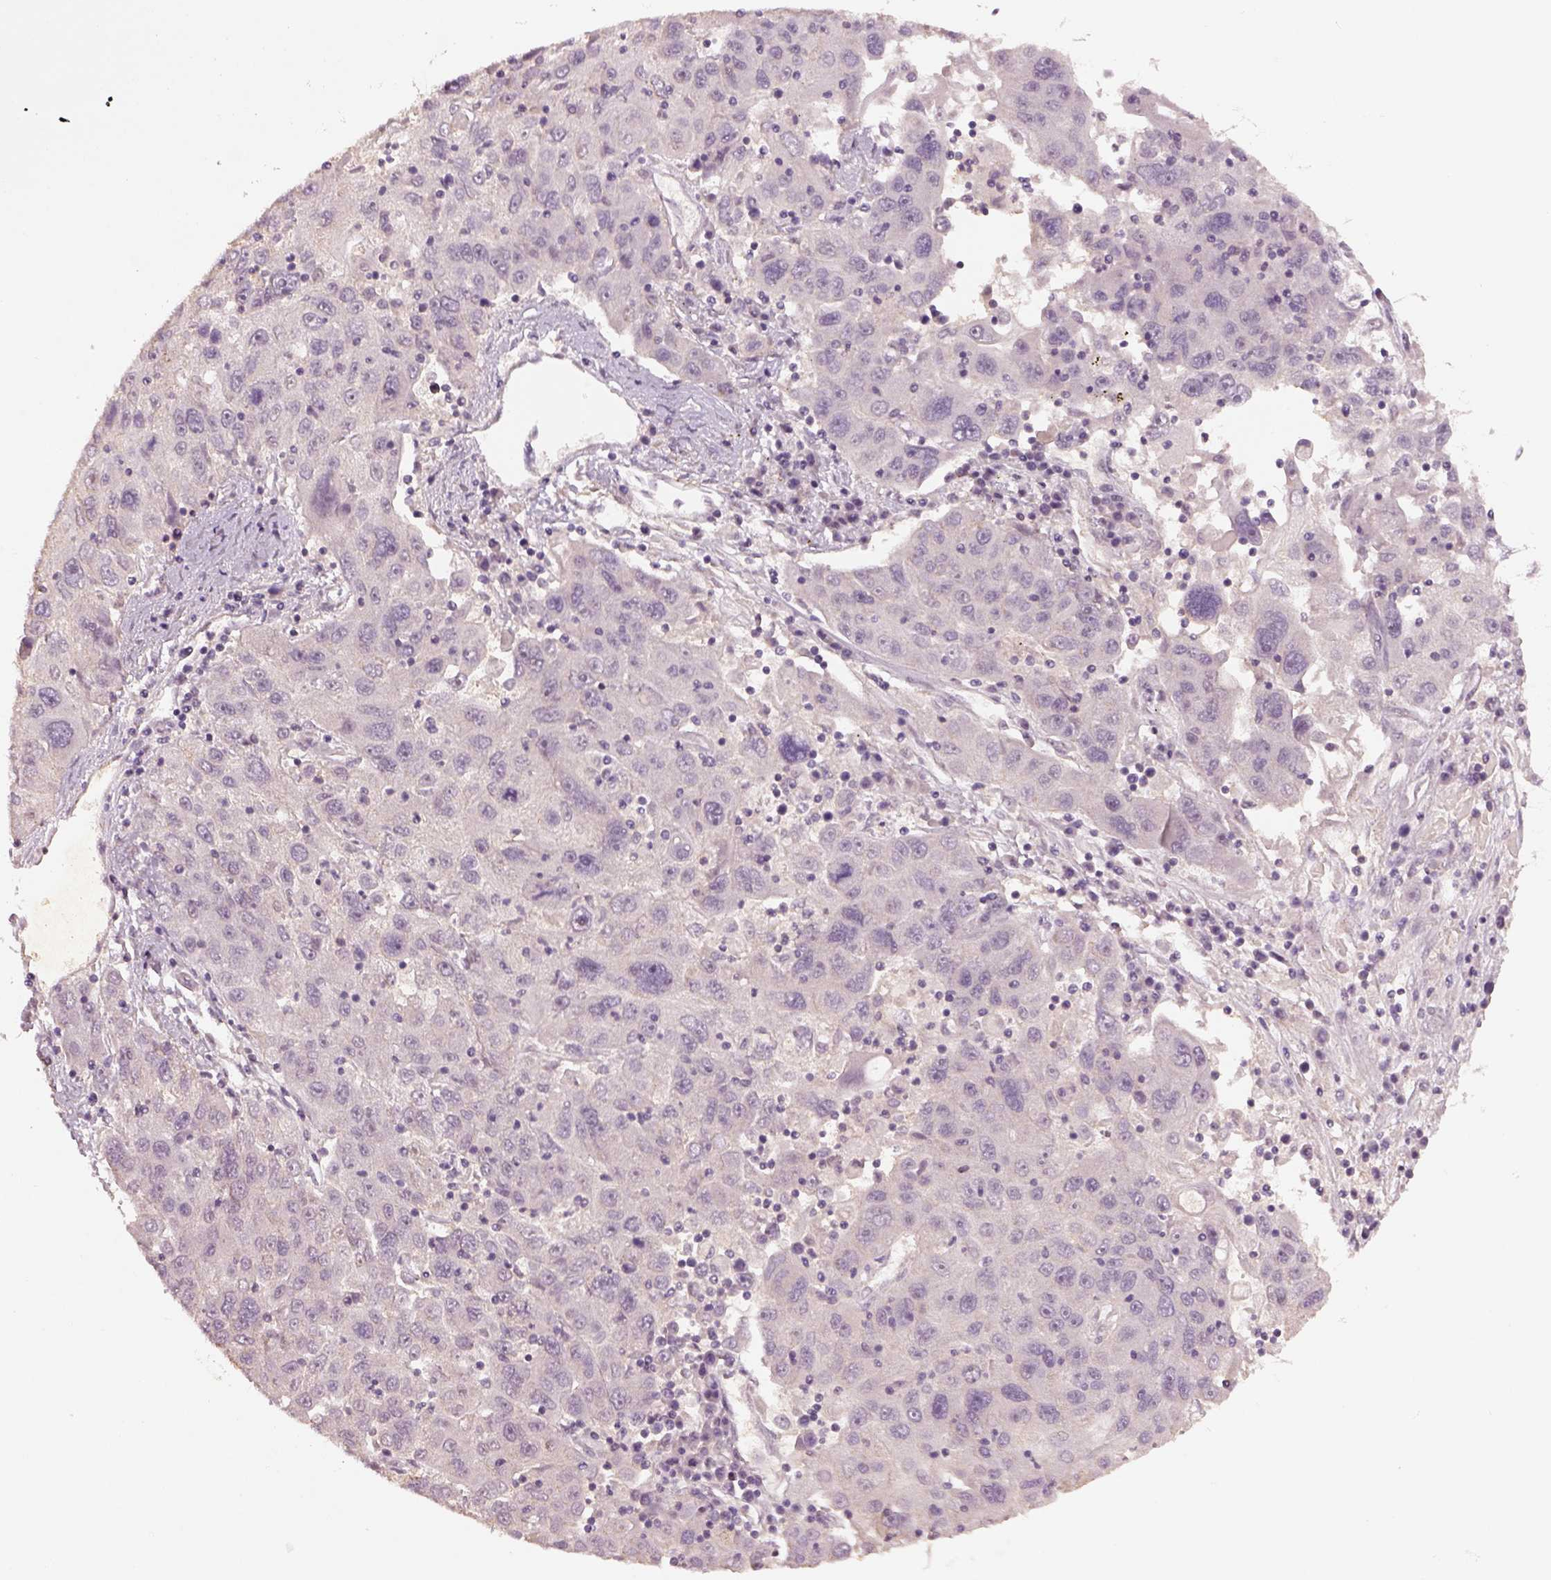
{"staining": {"intensity": "negative", "quantity": "none", "location": "none"}, "tissue": "stomach cancer", "cell_type": "Tumor cells", "image_type": "cancer", "snomed": [{"axis": "morphology", "description": "Adenocarcinoma, NOS"}, {"axis": "topography", "description": "Stomach"}], "caption": "DAB immunohistochemical staining of stomach cancer exhibits no significant staining in tumor cells. (DAB (3,3'-diaminobenzidine) immunohistochemistry visualized using brightfield microscopy, high magnification).", "gene": "GDNF", "patient": {"sex": "male", "age": 56}}